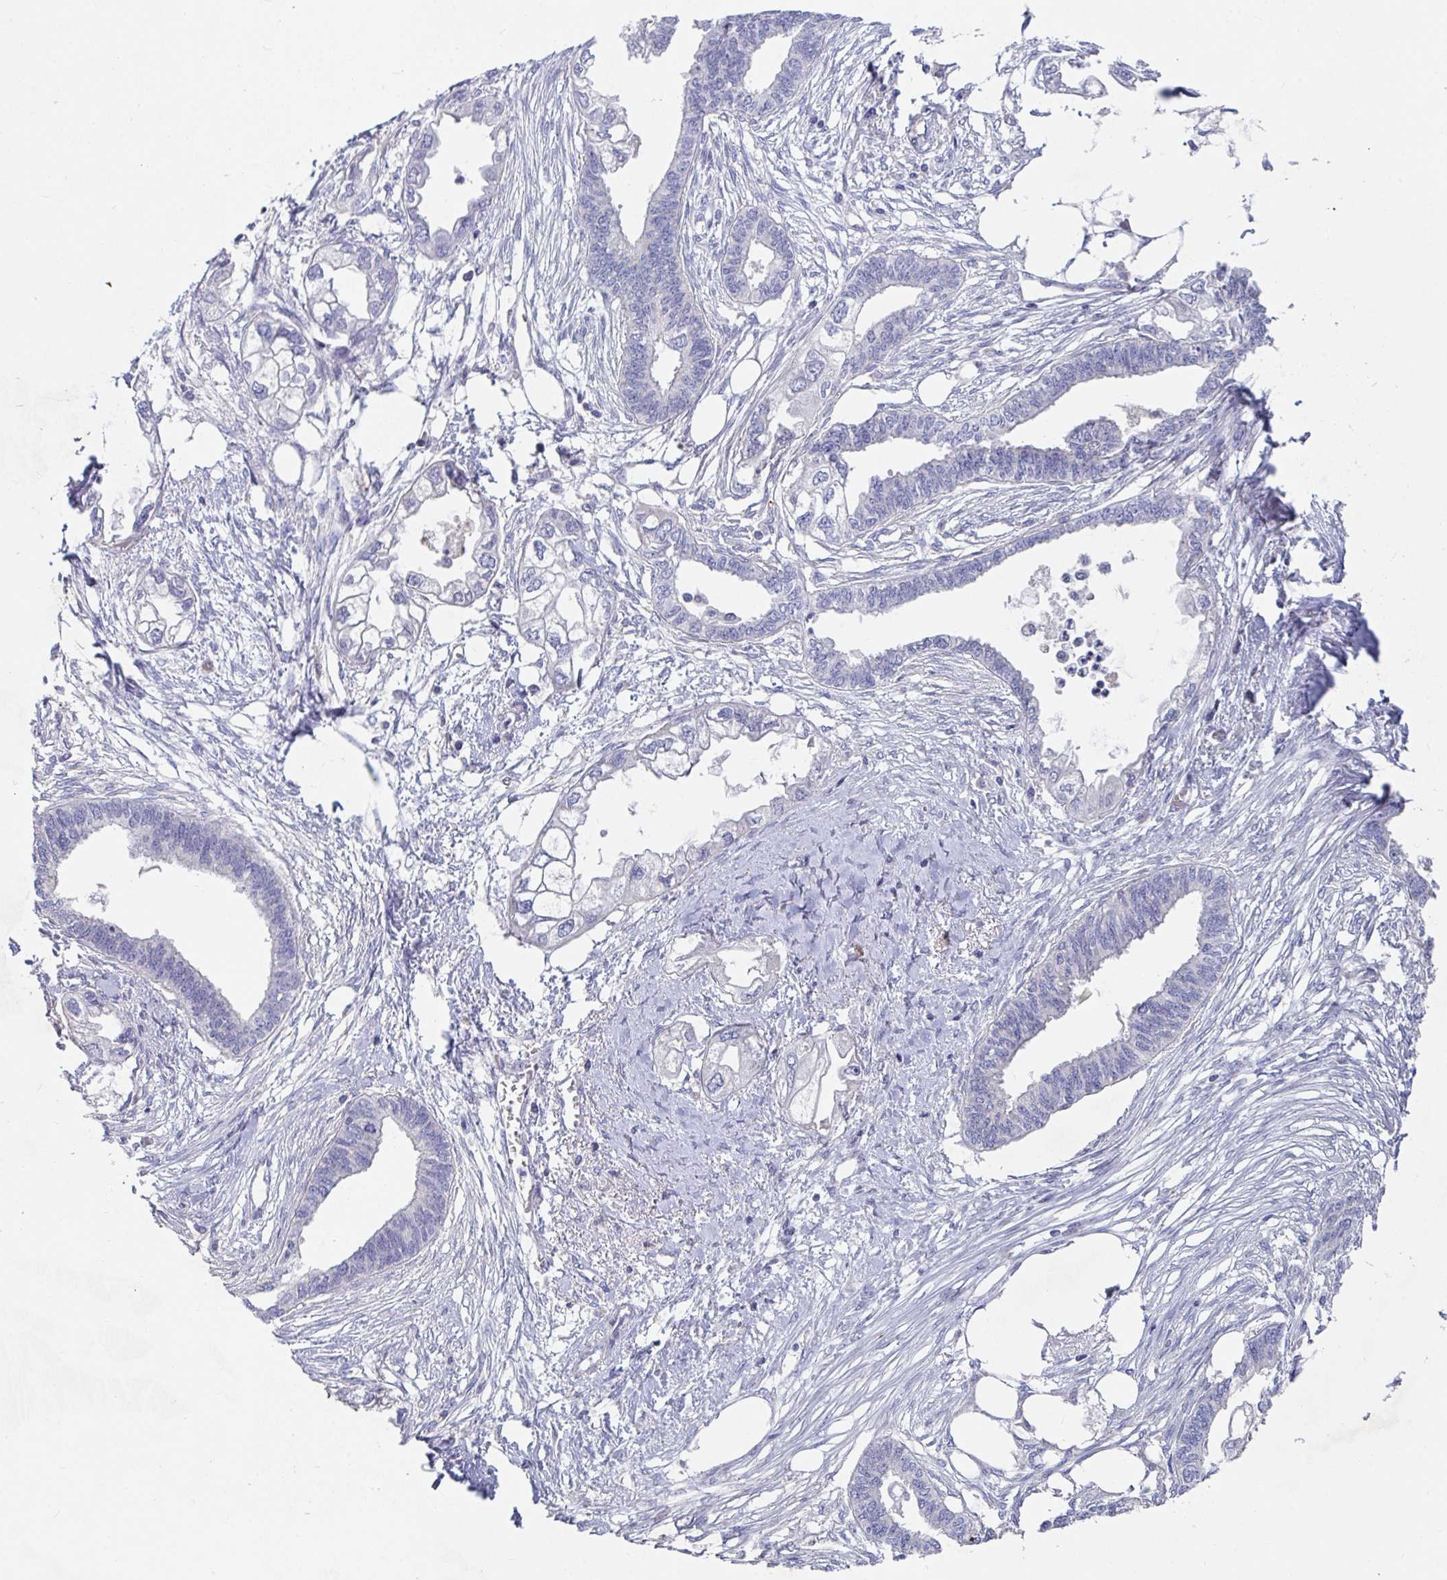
{"staining": {"intensity": "negative", "quantity": "none", "location": "none"}, "tissue": "endometrial cancer", "cell_type": "Tumor cells", "image_type": "cancer", "snomed": [{"axis": "morphology", "description": "Adenocarcinoma, NOS"}, {"axis": "morphology", "description": "Adenocarcinoma, metastatic, NOS"}, {"axis": "topography", "description": "Adipose tissue"}, {"axis": "topography", "description": "Endometrium"}], "caption": "Immunohistochemical staining of metastatic adenocarcinoma (endometrial) demonstrates no significant expression in tumor cells. The staining was performed using DAB (3,3'-diaminobenzidine) to visualize the protein expression in brown, while the nuclei were stained in blue with hematoxylin (Magnification: 20x).", "gene": "ZNF561", "patient": {"sex": "female", "age": 67}}